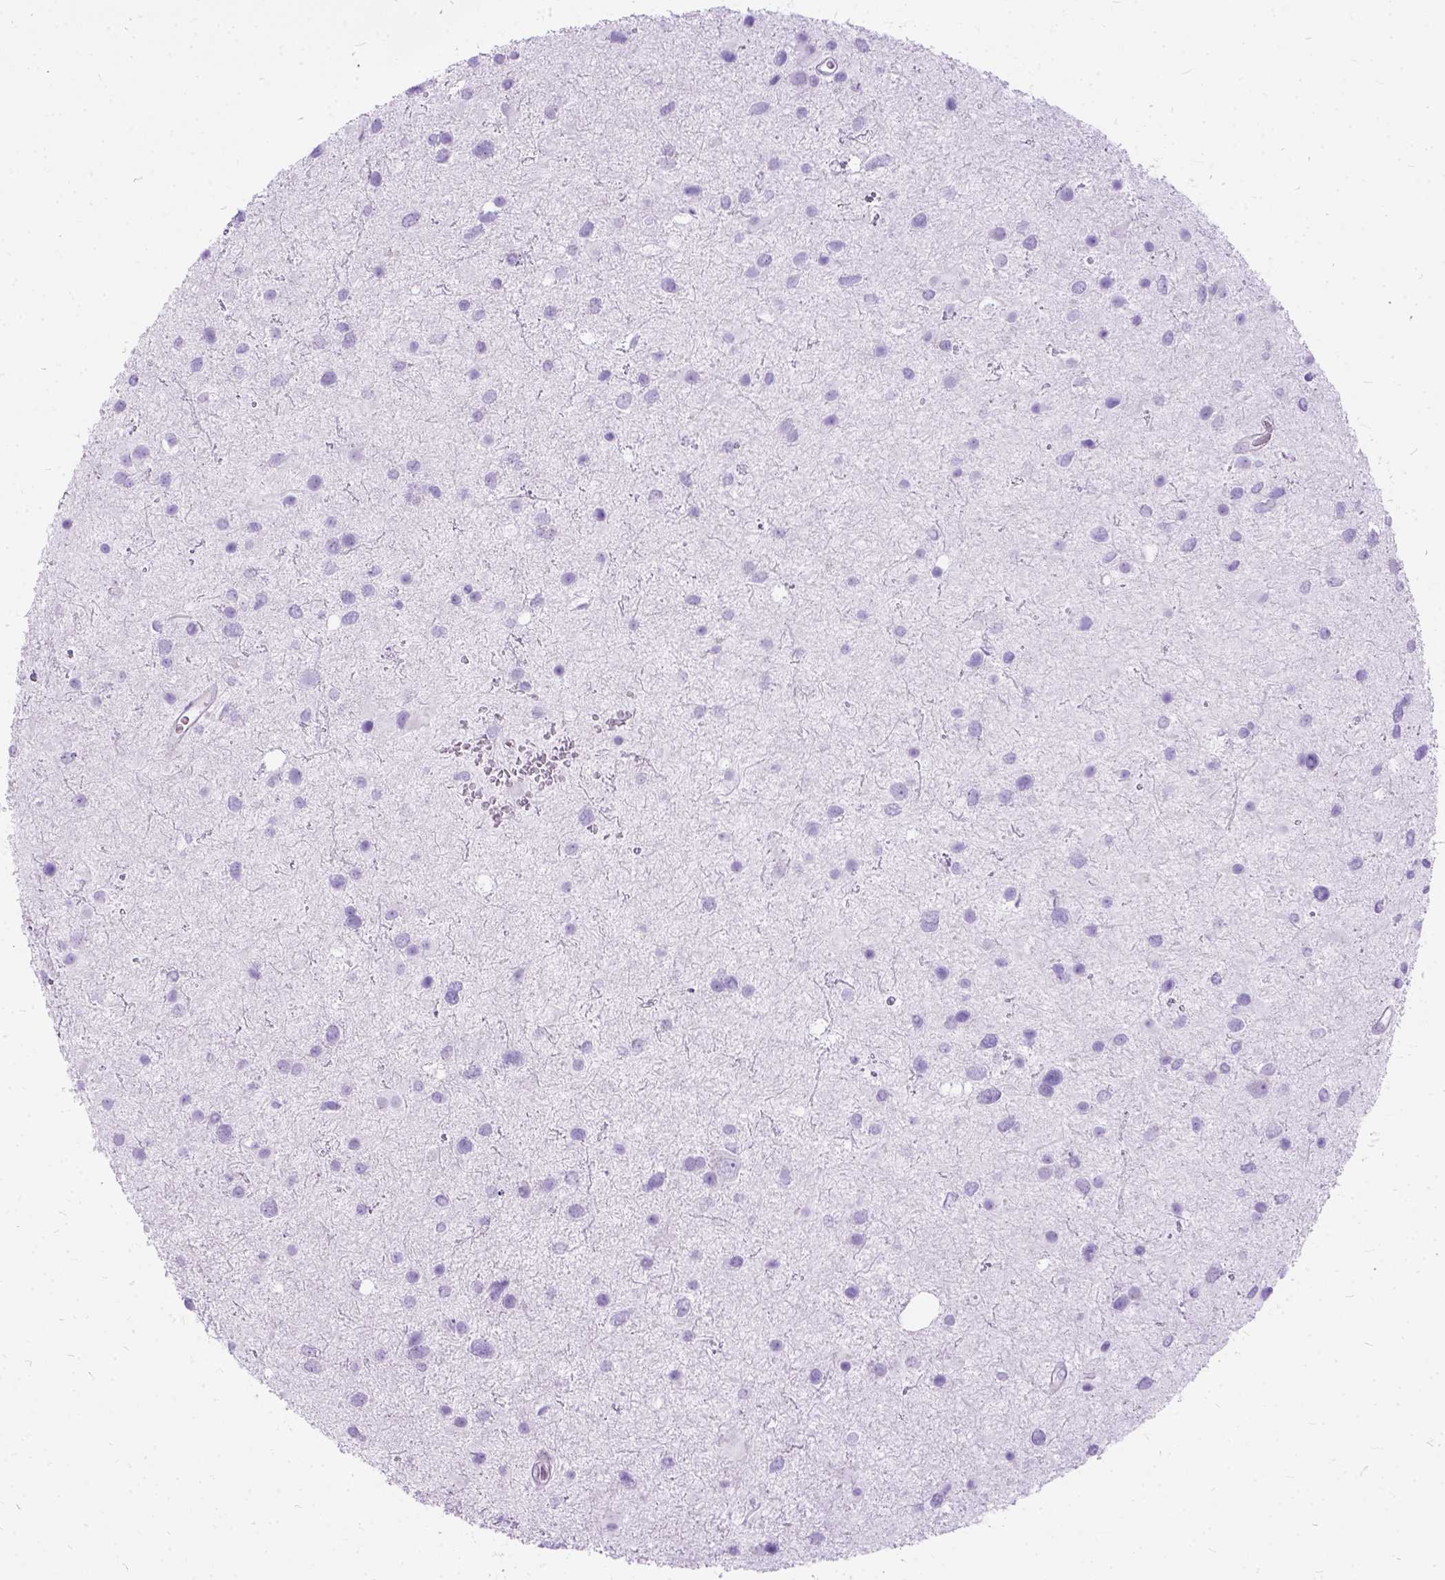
{"staining": {"intensity": "negative", "quantity": "none", "location": "none"}, "tissue": "glioma", "cell_type": "Tumor cells", "image_type": "cancer", "snomed": [{"axis": "morphology", "description": "Glioma, malignant, Low grade"}, {"axis": "topography", "description": "Brain"}], "caption": "The micrograph shows no significant staining in tumor cells of malignant glioma (low-grade). (DAB immunohistochemistry with hematoxylin counter stain).", "gene": "ARL9", "patient": {"sex": "female", "age": 32}}